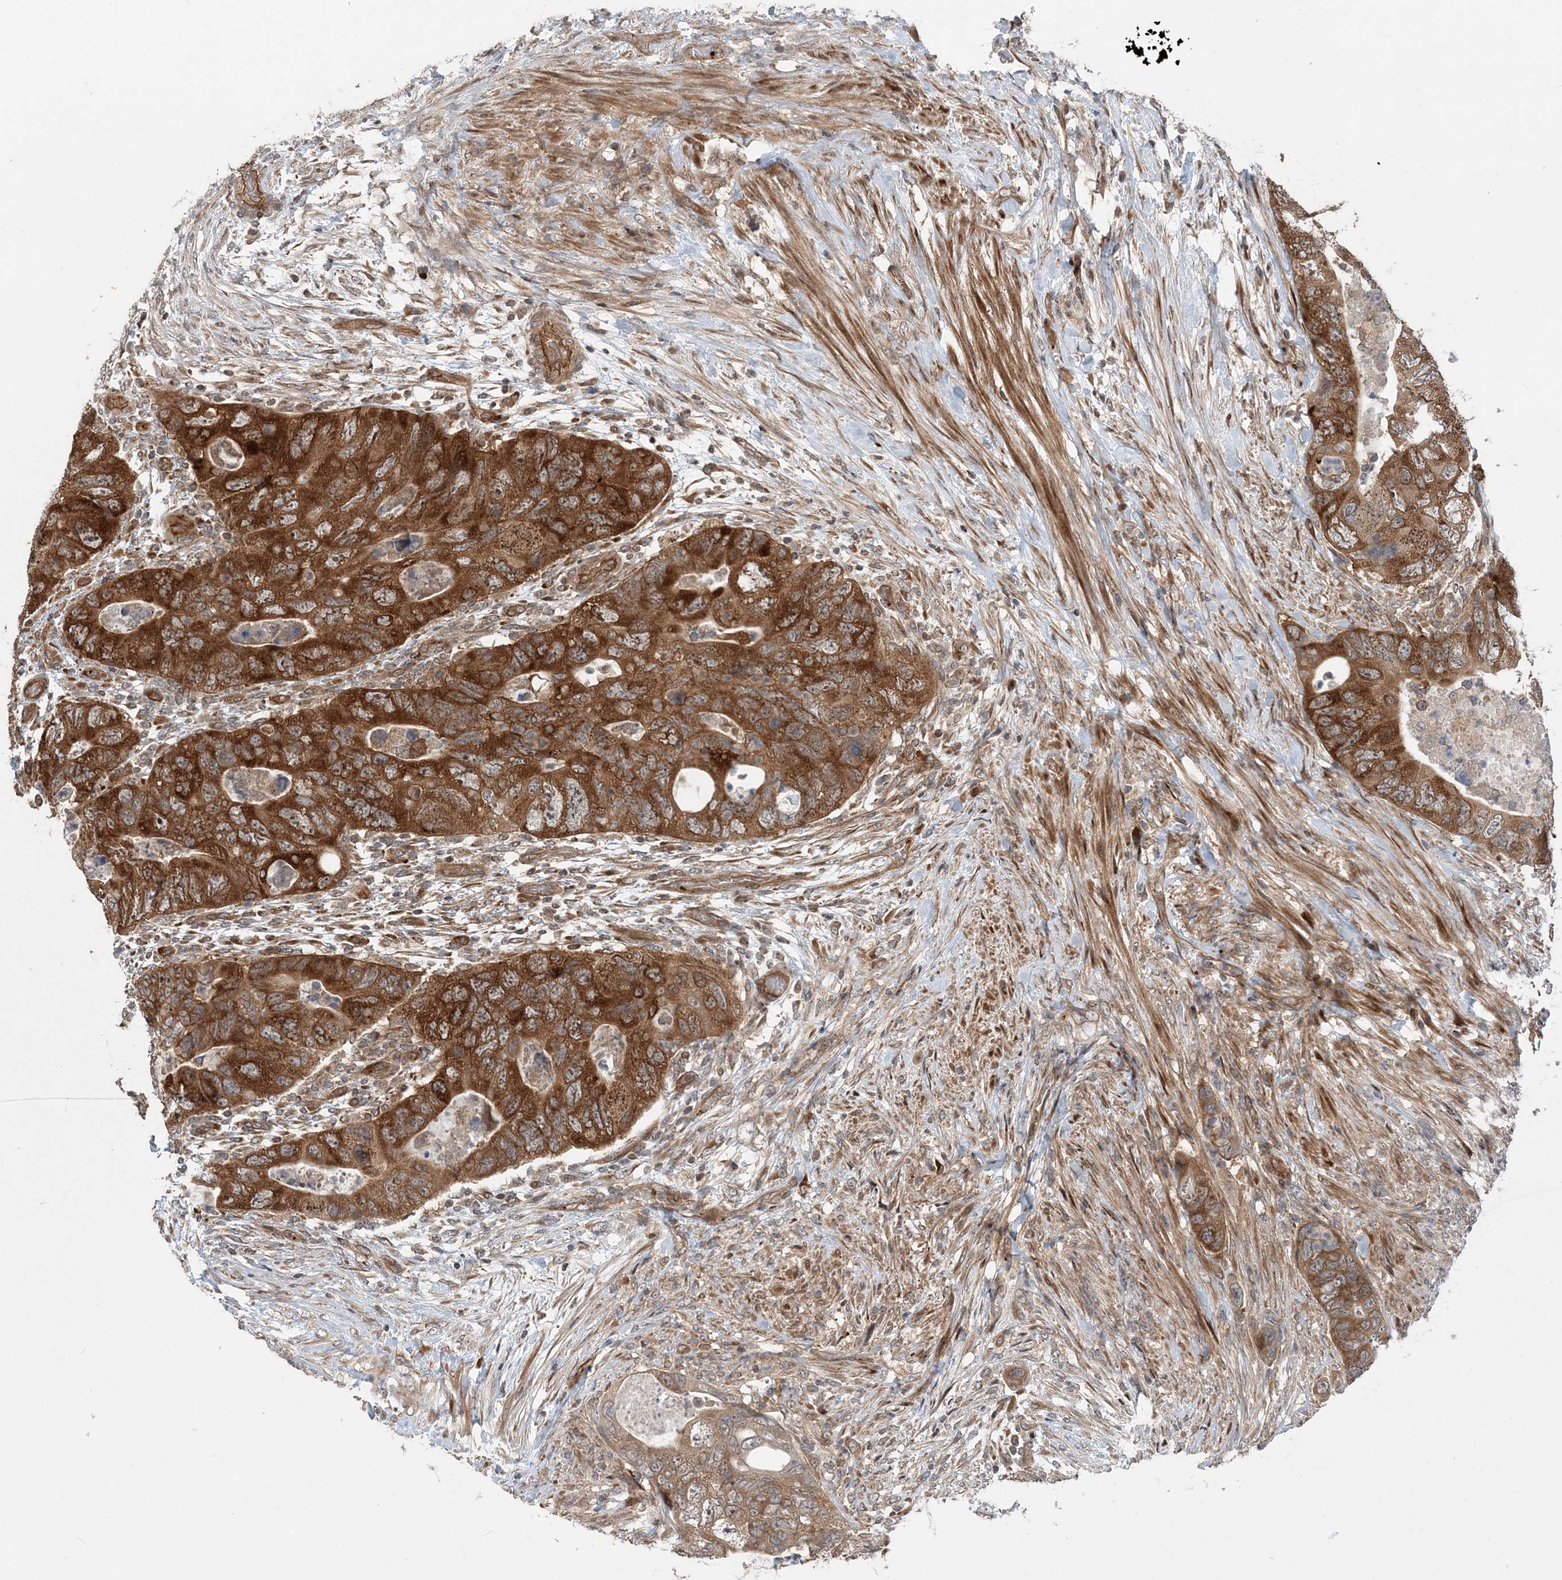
{"staining": {"intensity": "strong", "quantity": ">75%", "location": "cytoplasmic/membranous"}, "tissue": "colorectal cancer", "cell_type": "Tumor cells", "image_type": "cancer", "snomed": [{"axis": "morphology", "description": "Adenocarcinoma, NOS"}, {"axis": "topography", "description": "Rectum"}], "caption": "Colorectal cancer stained with DAB (3,3'-diaminobenzidine) immunohistochemistry shows high levels of strong cytoplasmic/membranous staining in approximately >75% of tumor cells.", "gene": "GEMIN5", "patient": {"sex": "male", "age": 63}}